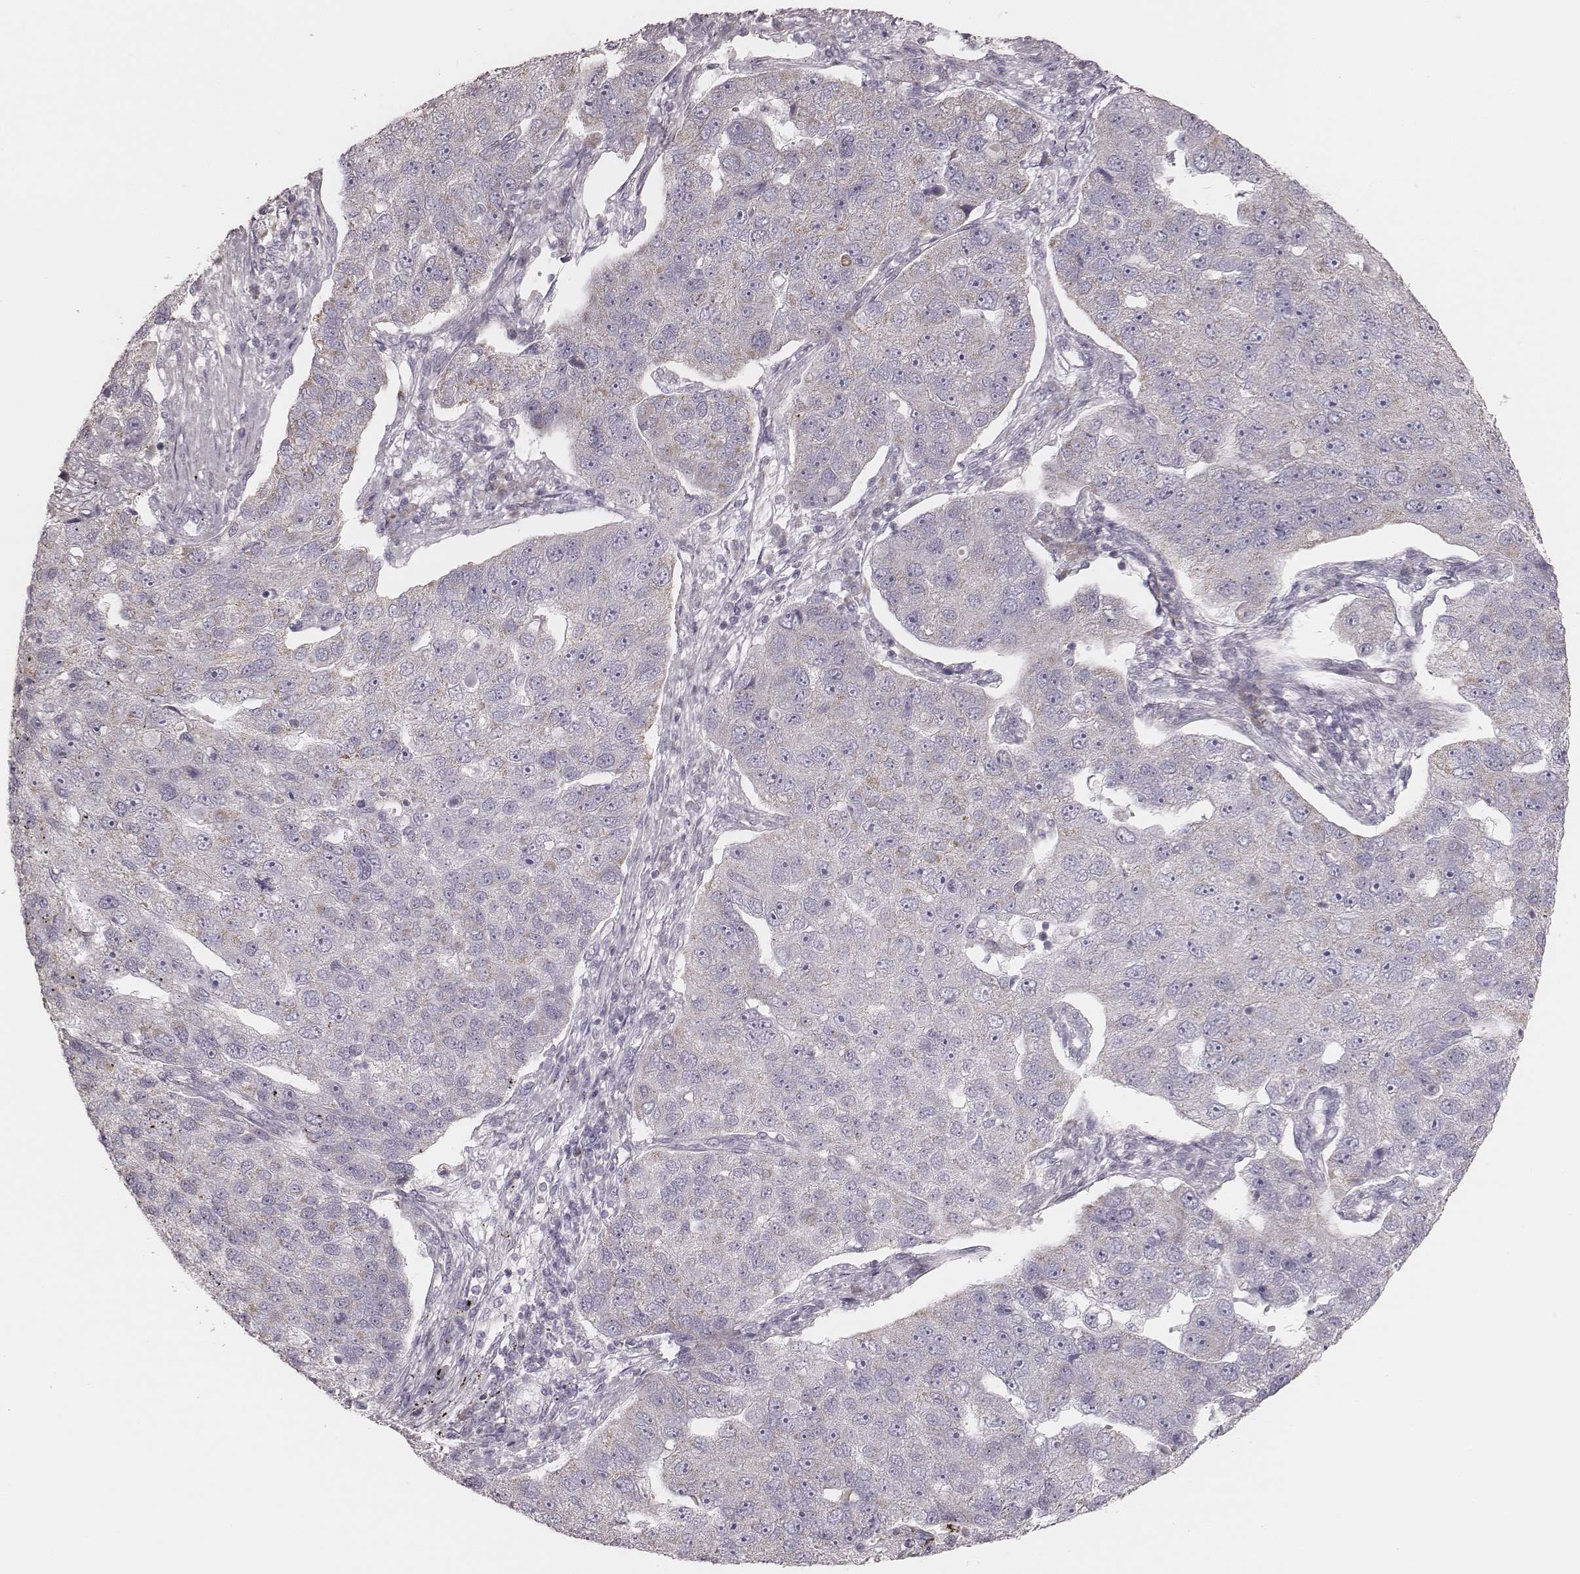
{"staining": {"intensity": "weak", "quantity": "<25%", "location": "cytoplasmic/membranous"}, "tissue": "pancreatic cancer", "cell_type": "Tumor cells", "image_type": "cancer", "snomed": [{"axis": "morphology", "description": "Adenocarcinoma, NOS"}, {"axis": "topography", "description": "Pancreas"}], "caption": "Immunohistochemistry (IHC) of pancreatic cancer shows no positivity in tumor cells.", "gene": "KIF5C", "patient": {"sex": "female", "age": 61}}